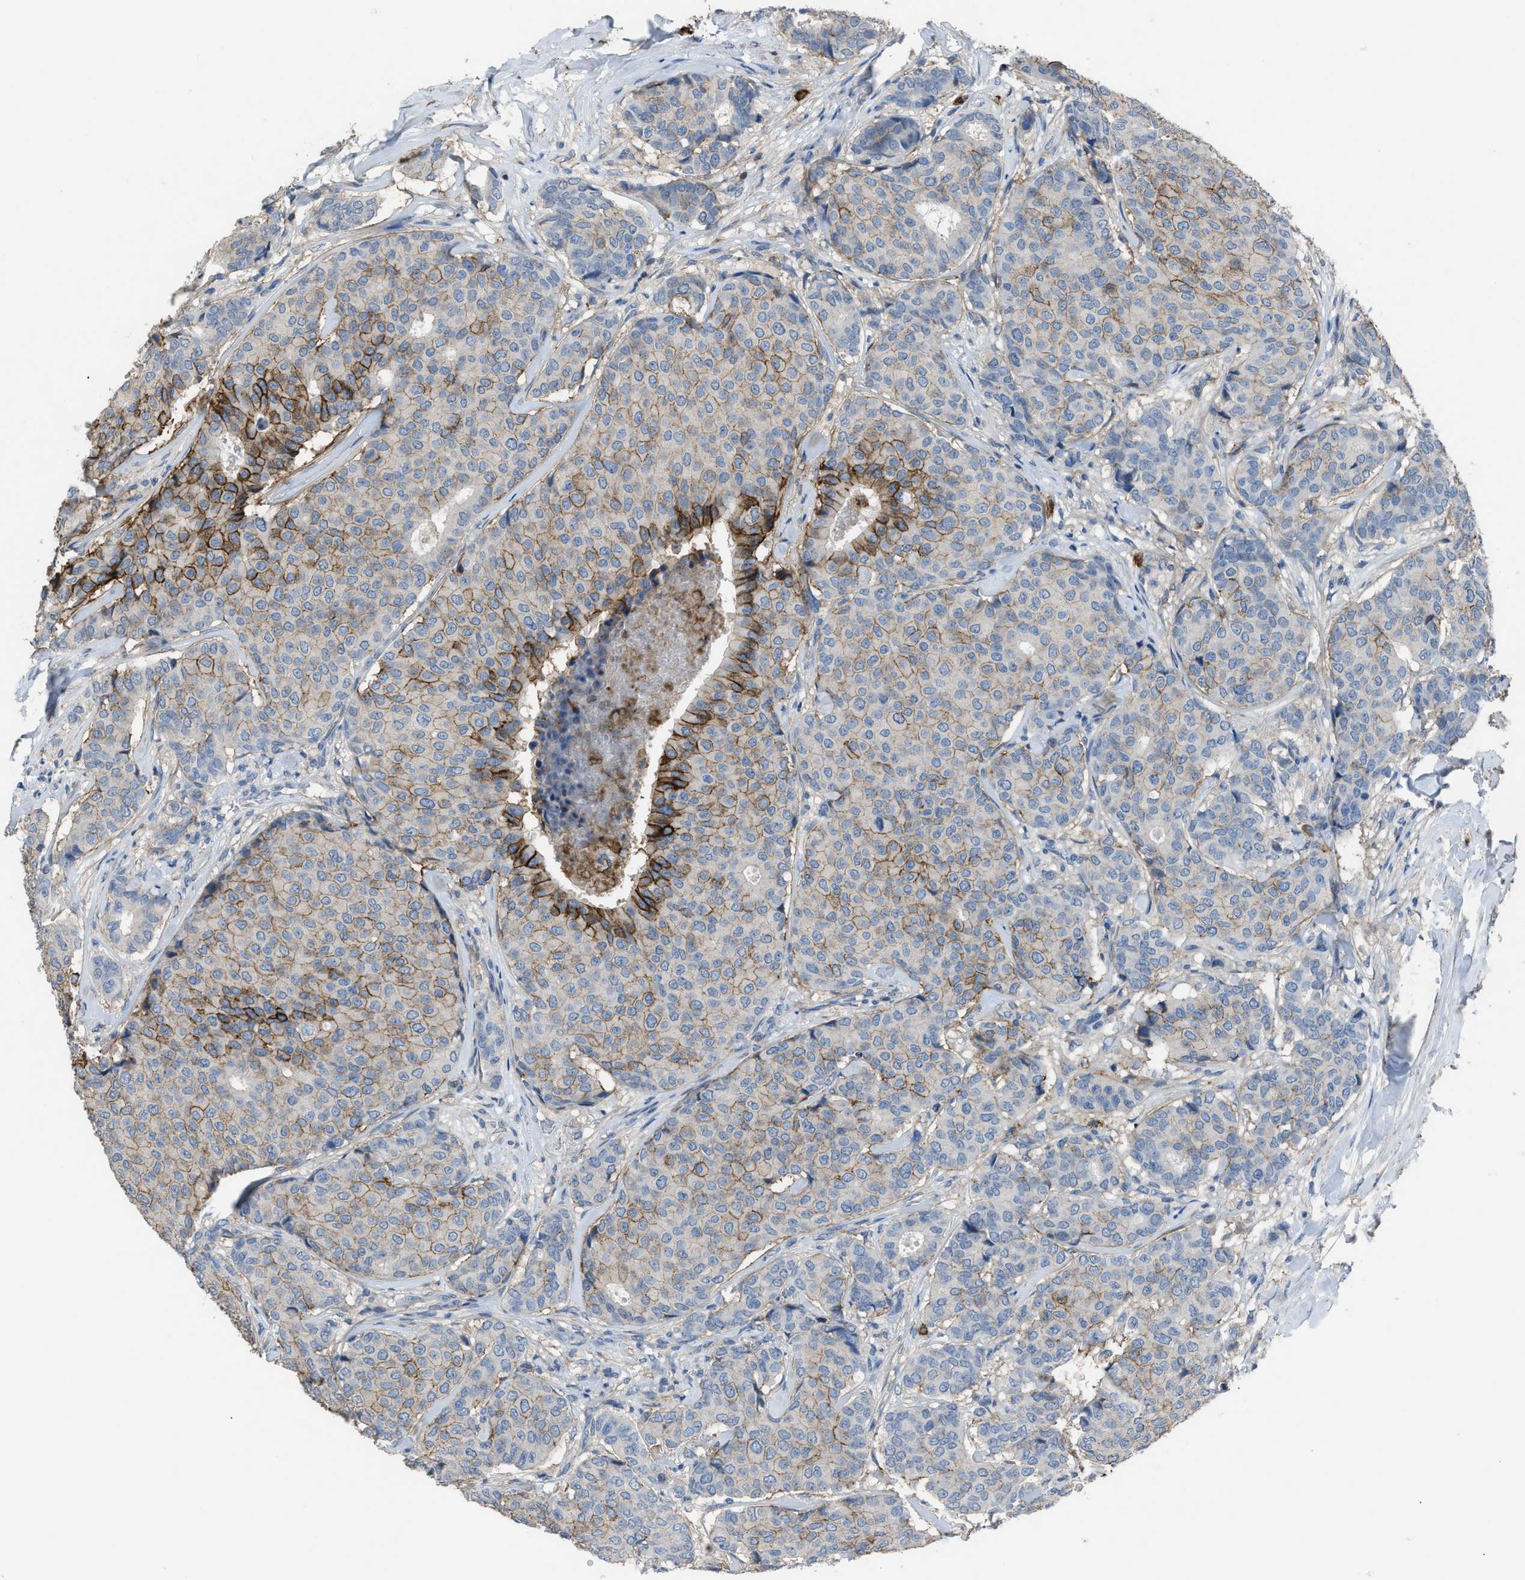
{"staining": {"intensity": "strong", "quantity": "25%-75%", "location": "cytoplasmic/membranous"}, "tissue": "breast cancer", "cell_type": "Tumor cells", "image_type": "cancer", "snomed": [{"axis": "morphology", "description": "Duct carcinoma"}, {"axis": "topography", "description": "Breast"}], "caption": "High-magnification brightfield microscopy of breast invasive ductal carcinoma stained with DAB (3,3'-diaminobenzidine) (brown) and counterstained with hematoxylin (blue). tumor cells exhibit strong cytoplasmic/membranous staining is present in approximately25%-75% of cells.", "gene": "OR51E1", "patient": {"sex": "female", "age": 75}}